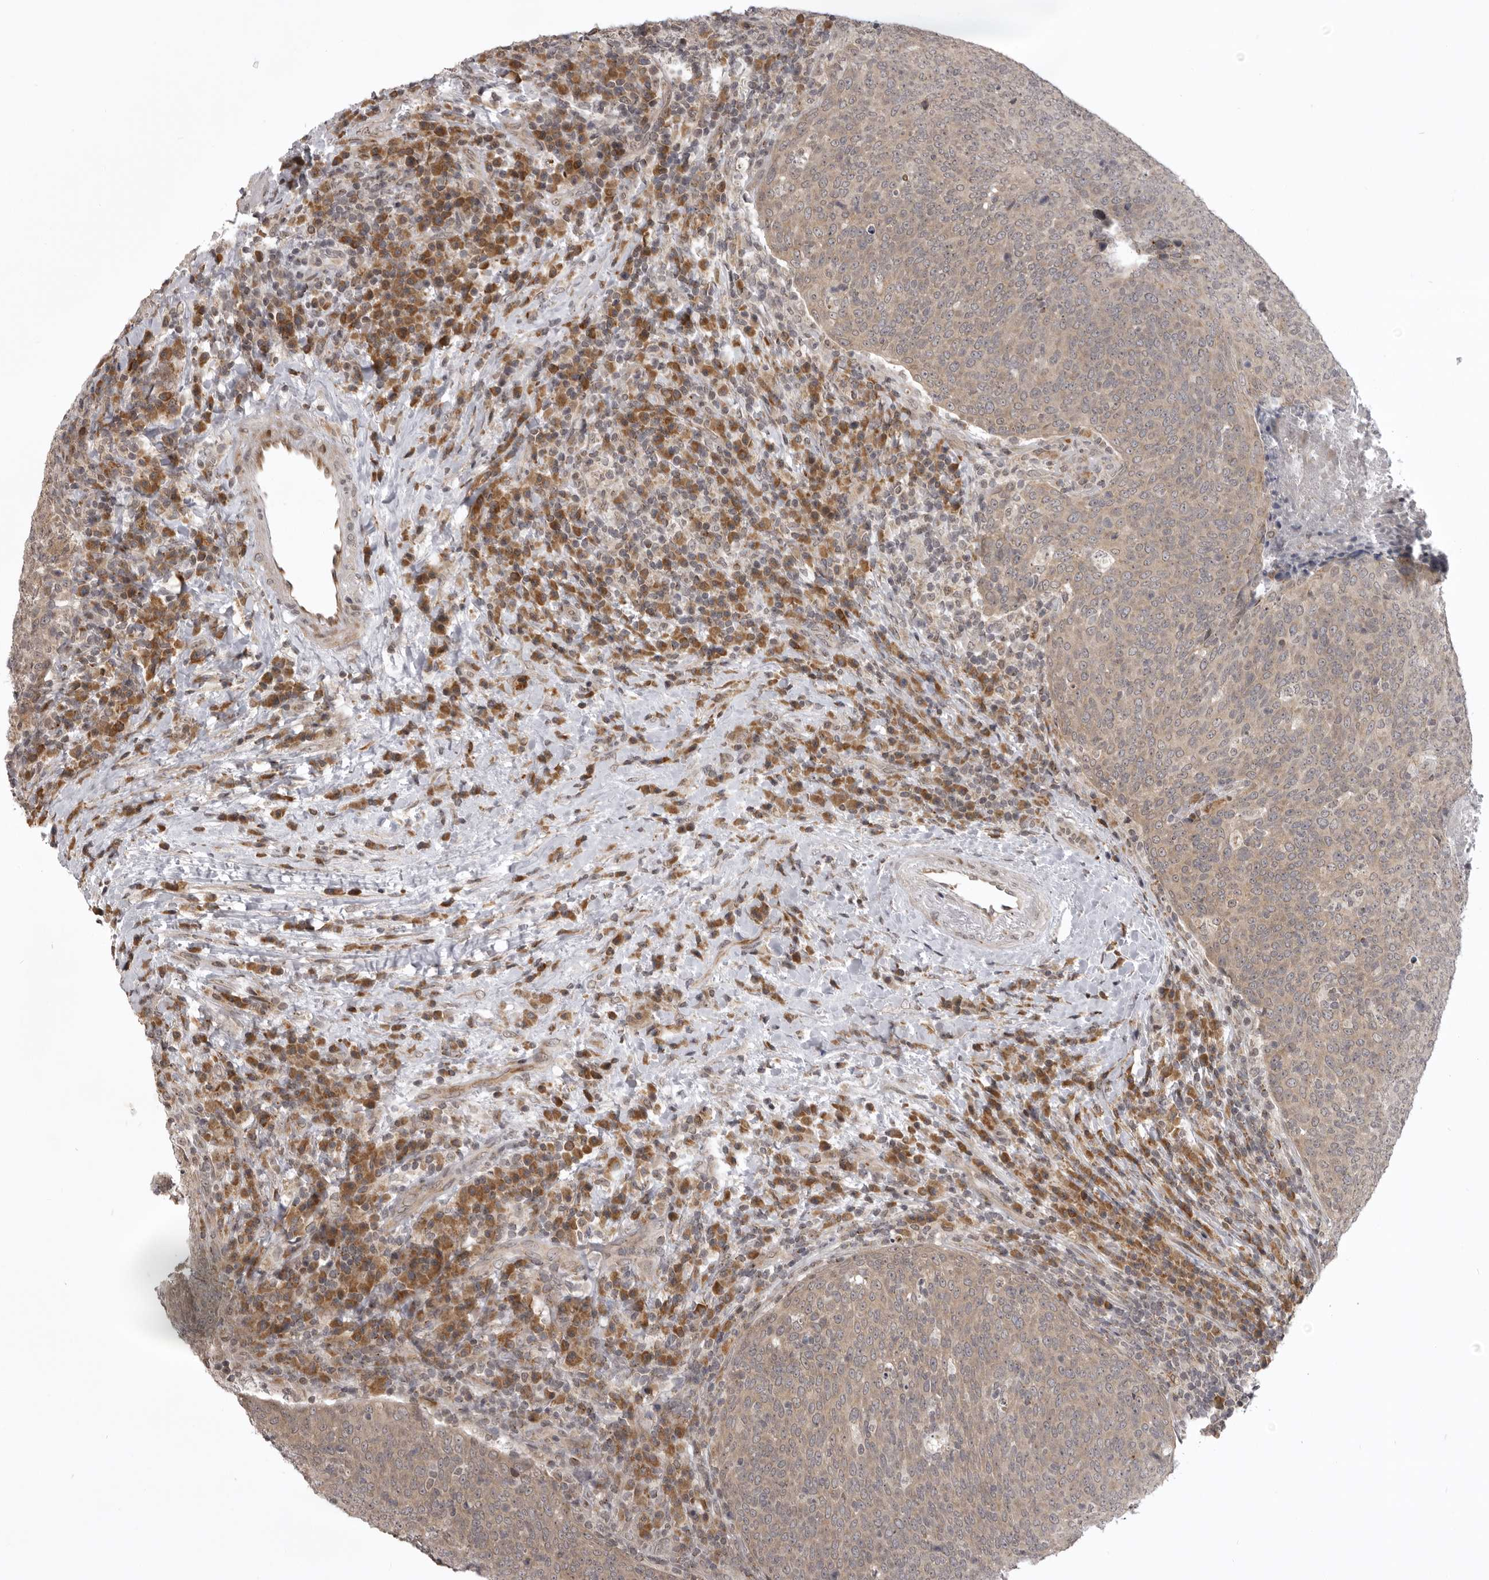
{"staining": {"intensity": "weak", "quantity": ">75%", "location": "cytoplasmic/membranous"}, "tissue": "head and neck cancer", "cell_type": "Tumor cells", "image_type": "cancer", "snomed": [{"axis": "morphology", "description": "Squamous cell carcinoma, NOS"}, {"axis": "morphology", "description": "Squamous cell carcinoma, metastatic, NOS"}, {"axis": "topography", "description": "Lymph node"}, {"axis": "topography", "description": "Head-Neck"}], "caption": "Immunohistochemical staining of head and neck metastatic squamous cell carcinoma reveals low levels of weak cytoplasmic/membranous expression in about >75% of tumor cells.", "gene": "C1orf109", "patient": {"sex": "male", "age": 62}}